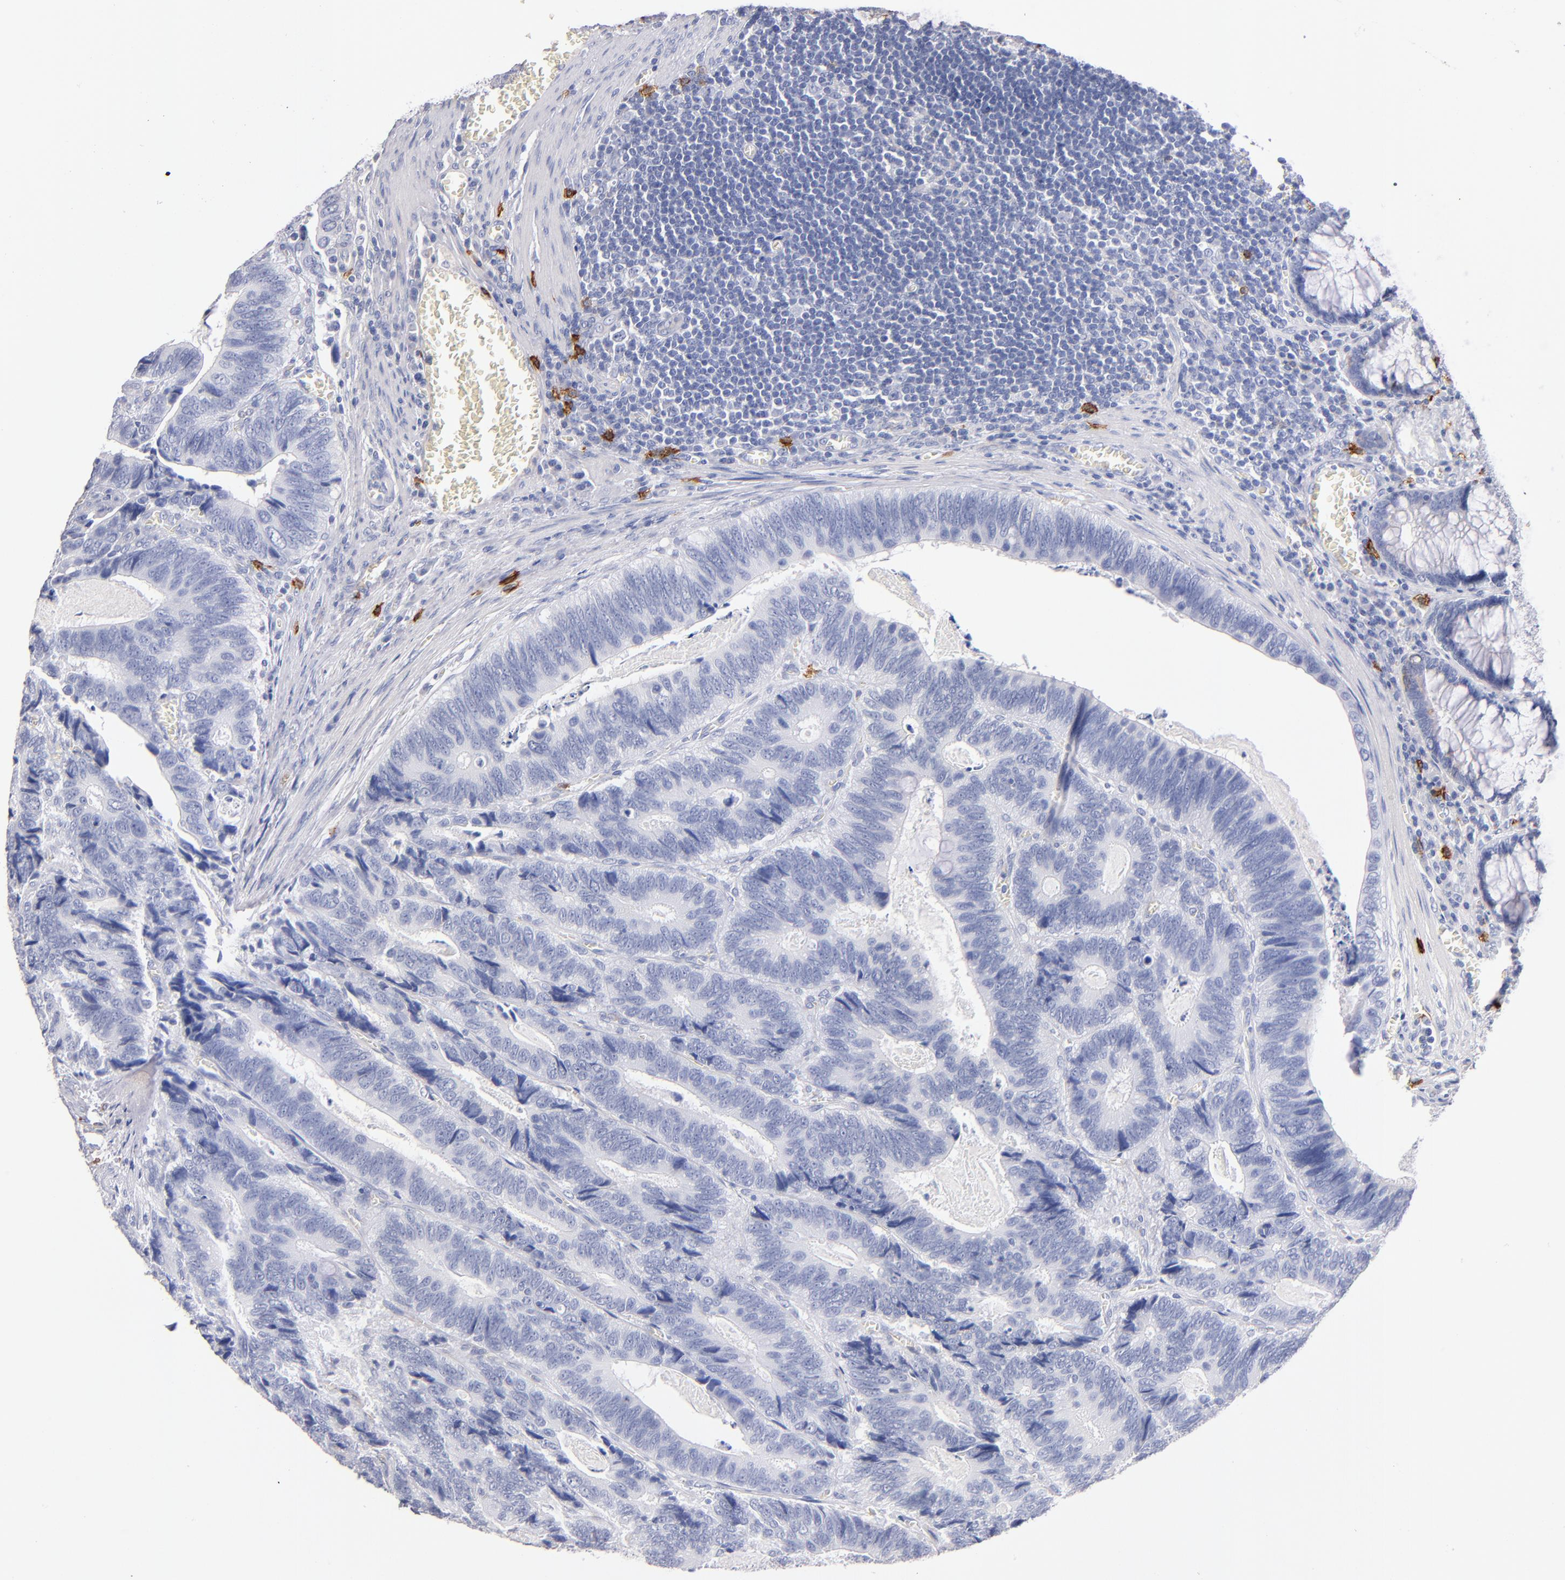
{"staining": {"intensity": "weak", "quantity": "<25%", "location": "cytoplasmic/membranous"}, "tissue": "colorectal cancer", "cell_type": "Tumor cells", "image_type": "cancer", "snomed": [{"axis": "morphology", "description": "Adenocarcinoma, NOS"}, {"axis": "topography", "description": "Colon"}], "caption": "Immunohistochemistry of colorectal adenocarcinoma reveals no expression in tumor cells.", "gene": "KIT", "patient": {"sex": "male", "age": 72}}